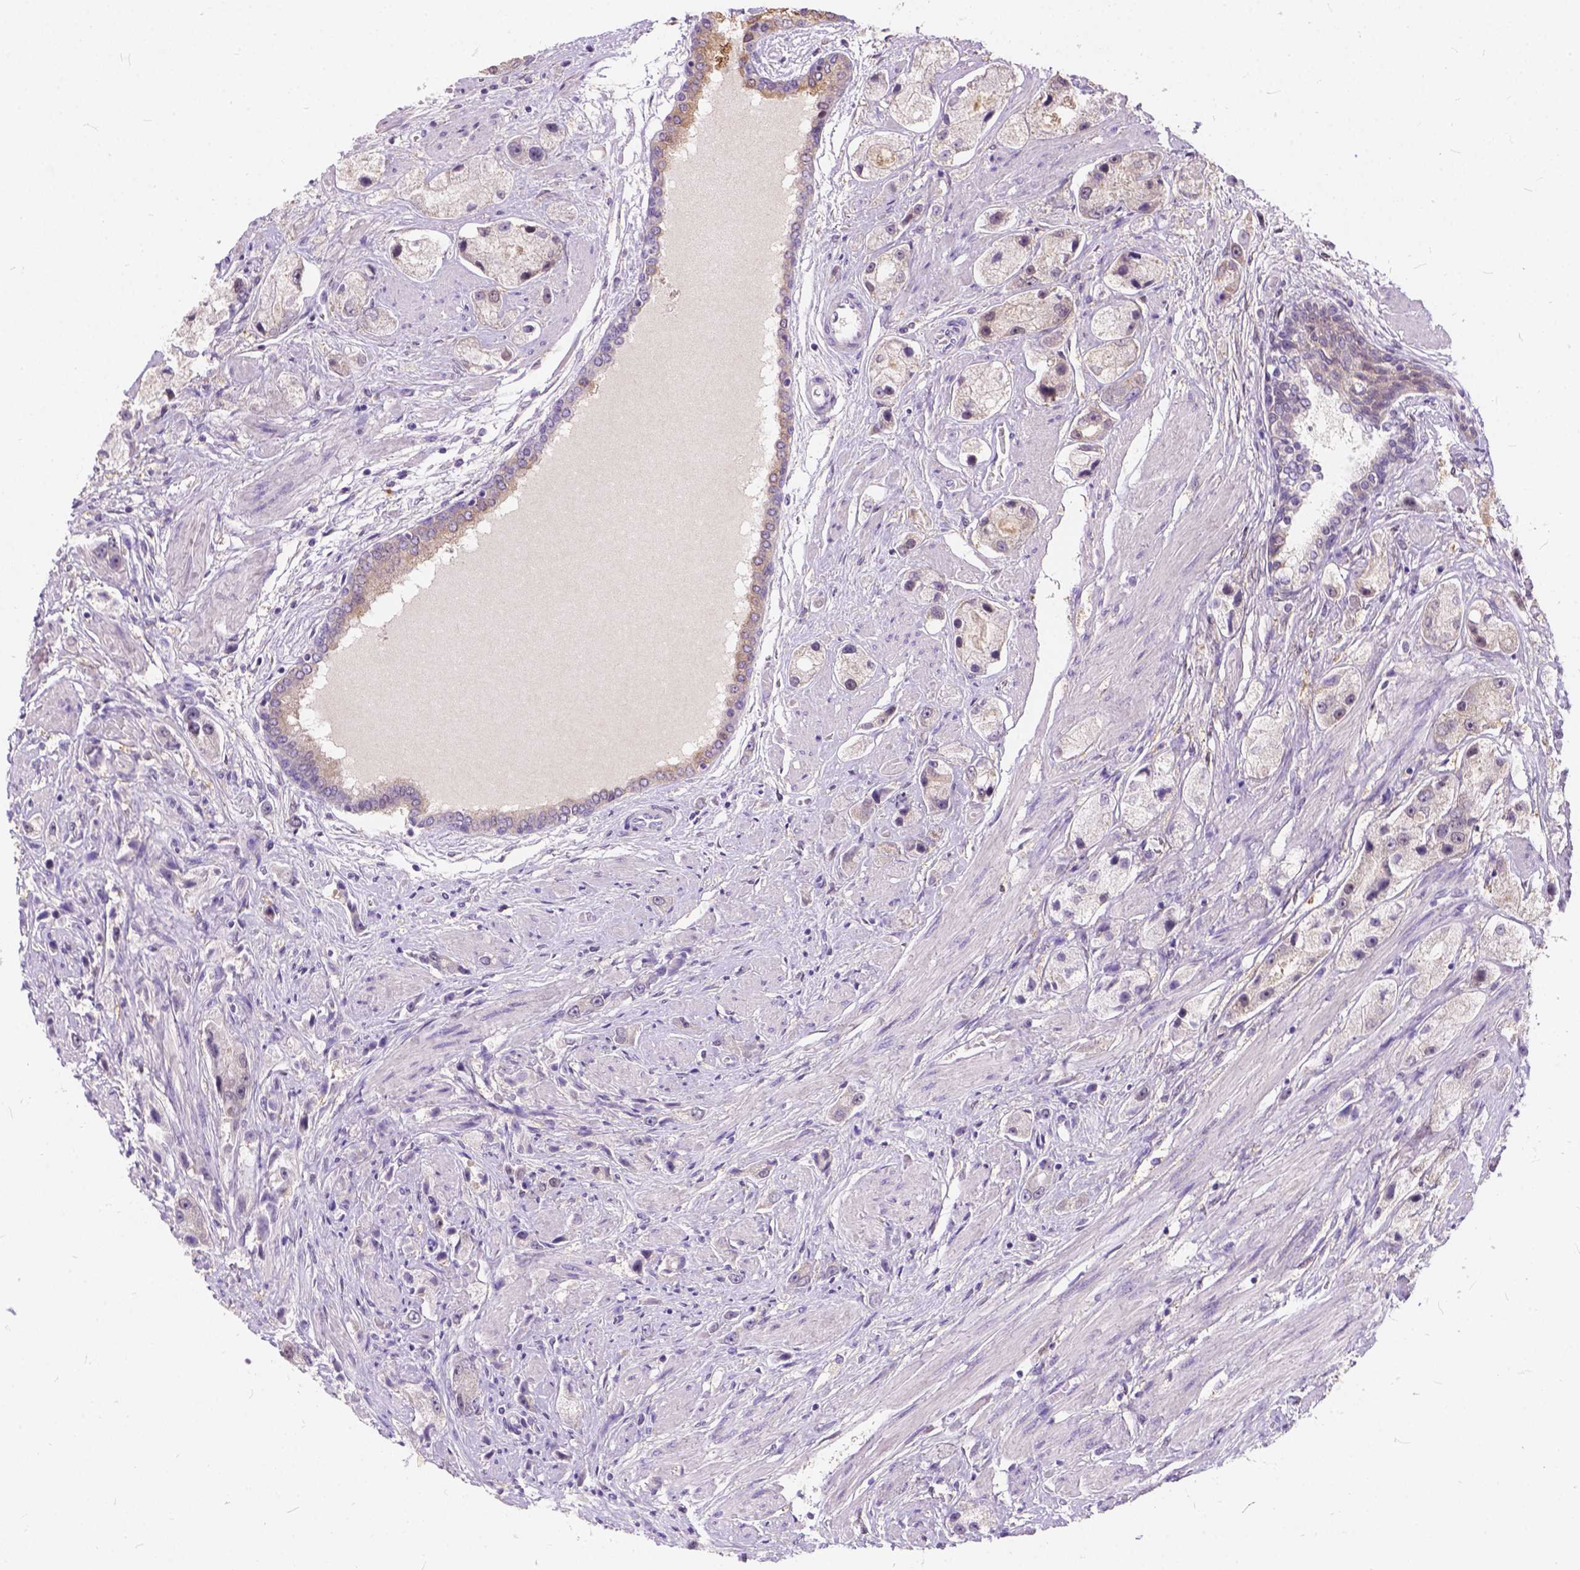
{"staining": {"intensity": "weak", "quantity": "25%-75%", "location": "cytoplasmic/membranous,nuclear"}, "tissue": "prostate cancer", "cell_type": "Tumor cells", "image_type": "cancer", "snomed": [{"axis": "morphology", "description": "Adenocarcinoma, High grade"}, {"axis": "topography", "description": "Prostate"}], "caption": "Immunohistochemistry (IHC) (DAB) staining of human adenocarcinoma (high-grade) (prostate) exhibits weak cytoplasmic/membranous and nuclear protein positivity in about 25%-75% of tumor cells.", "gene": "PEX11G", "patient": {"sex": "male", "age": 67}}